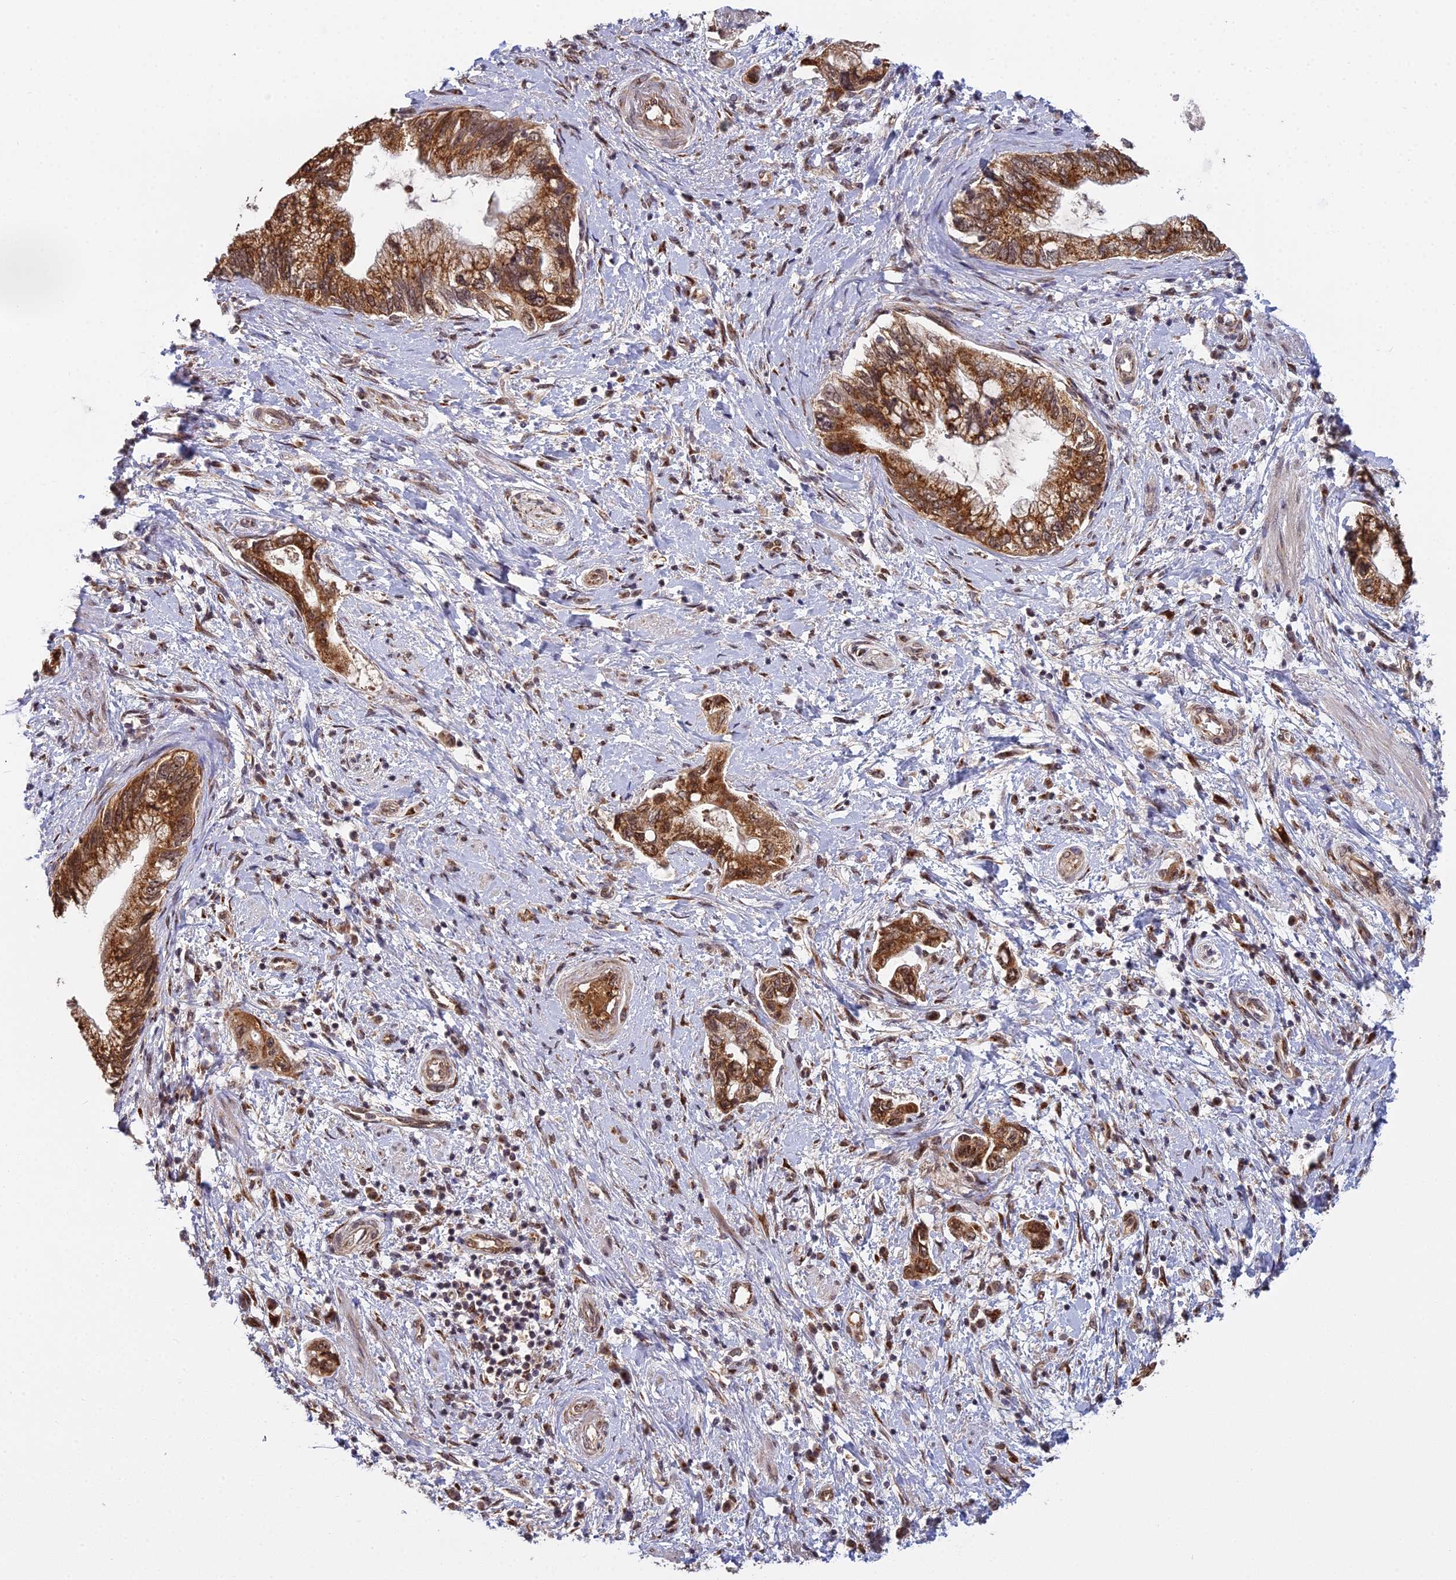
{"staining": {"intensity": "moderate", "quantity": ">75%", "location": "cytoplasmic/membranous,nuclear"}, "tissue": "pancreatic cancer", "cell_type": "Tumor cells", "image_type": "cancer", "snomed": [{"axis": "morphology", "description": "Adenocarcinoma, NOS"}, {"axis": "topography", "description": "Pancreas"}], "caption": "A medium amount of moderate cytoplasmic/membranous and nuclear staining is appreciated in approximately >75% of tumor cells in pancreatic adenocarcinoma tissue. The staining was performed using DAB (3,3'-diaminobenzidine), with brown indicating positive protein expression. Nuclei are stained blue with hematoxylin.", "gene": "MEOX1", "patient": {"sex": "female", "age": 73}}